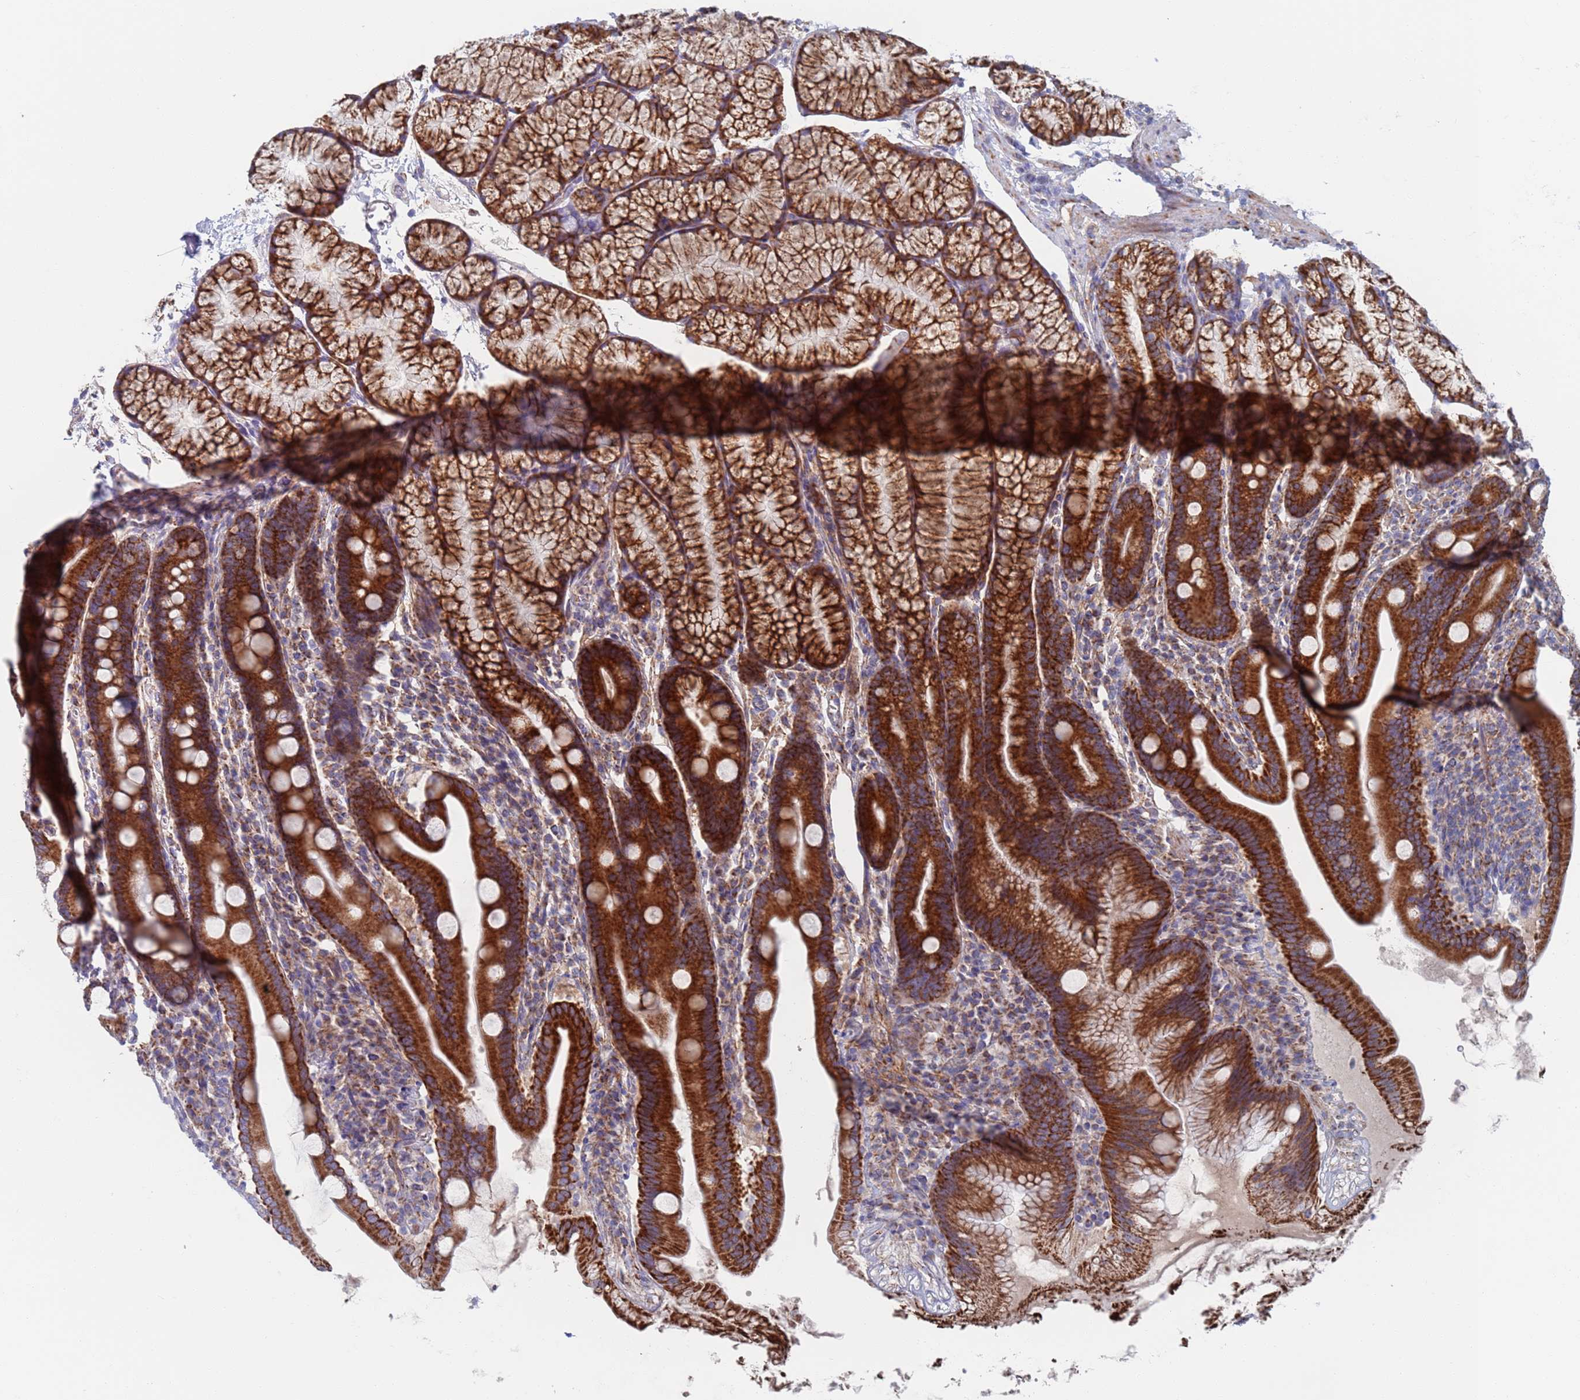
{"staining": {"intensity": "strong", "quantity": ">75%", "location": "cytoplasmic/membranous"}, "tissue": "duodenum", "cell_type": "Glandular cells", "image_type": "normal", "snomed": [{"axis": "morphology", "description": "Normal tissue, NOS"}, {"axis": "topography", "description": "Duodenum"}], "caption": "Protein expression analysis of normal human duodenum reveals strong cytoplasmic/membranous staining in about >75% of glandular cells.", "gene": "CHCHD6", "patient": {"sex": "male", "age": 35}}